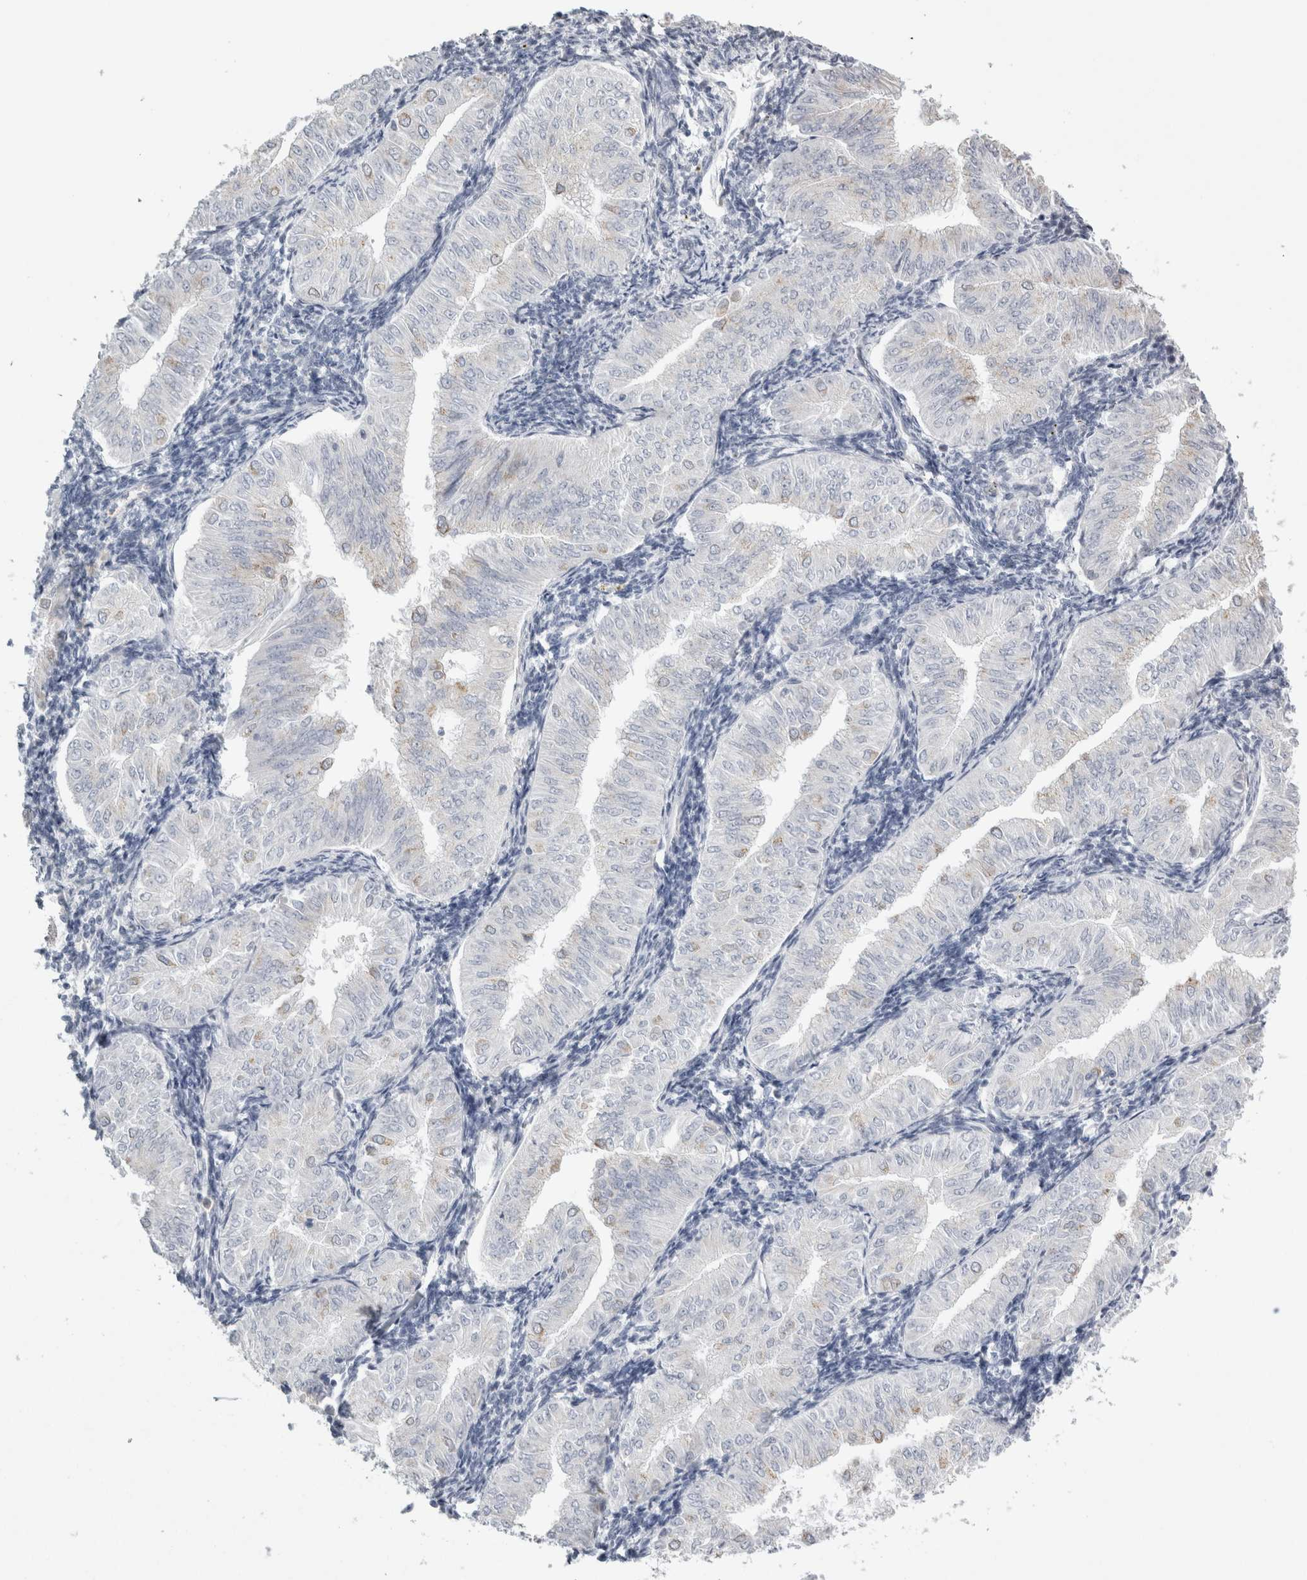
{"staining": {"intensity": "weak", "quantity": "<25%", "location": "cytoplasmic/membranous"}, "tissue": "endometrial cancer", "cell_type": "Tumor cells", "image_type": "cancer", "snomed": [{"axis": "morphology", "description": "Normal tissue, NOS"}, {"axis": "morphology", "description": "Adenocarcinoma, NOS"}, {"axis": "topography", "description": "Endometrium"}], "caption": "Tumor cells show no significant protein staining in adenocarcinoma (endometrial).", "gene": "PLIN1", "patient": {"sex": "female", "age": 53}}